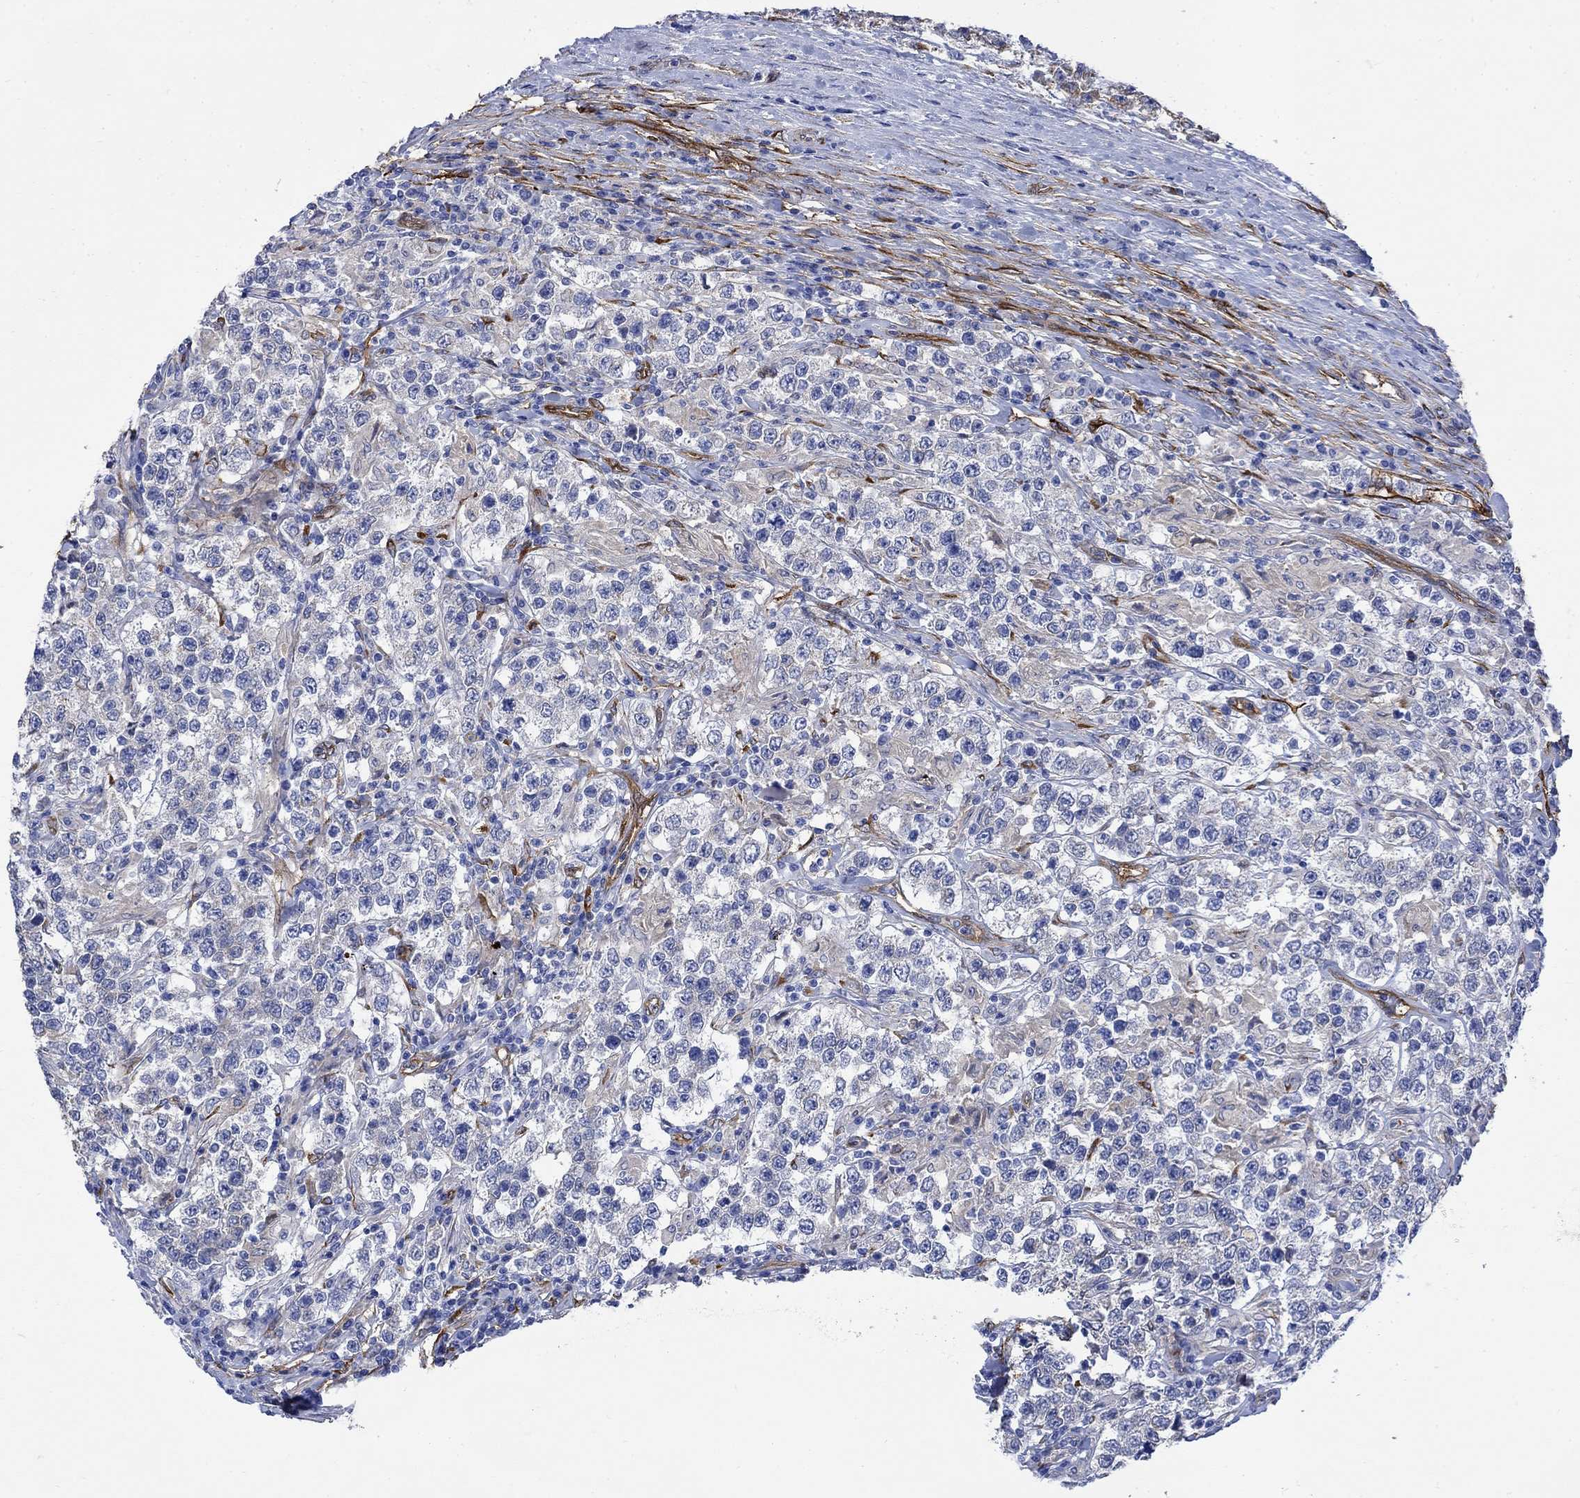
{"staining": {"intensity": "moderate", "quantity": "25%-75%", "location": "cytoplasmic/membranous"}, "tissue": "testis cancer", "cell_type": "Tumor cells", "image_type": "cancer", "snomed": [{"axis": "morphology", "description": "Seminoma, NOS"}, {"axis": "morphology", "description": "Carcinoma, Embryonal, NOS"}, {"axis": "topography", "description": "Testis"}], "caption": "A high-resolution image shows immunohistochemistry staining of embryonal carcinoma (testis), which shows moderate cytoplasmic/membranous positivity in approximately 25%-75% of tumor cells.", "gene": "TGM2", "patient": {"sex": "male", "age": 41}}